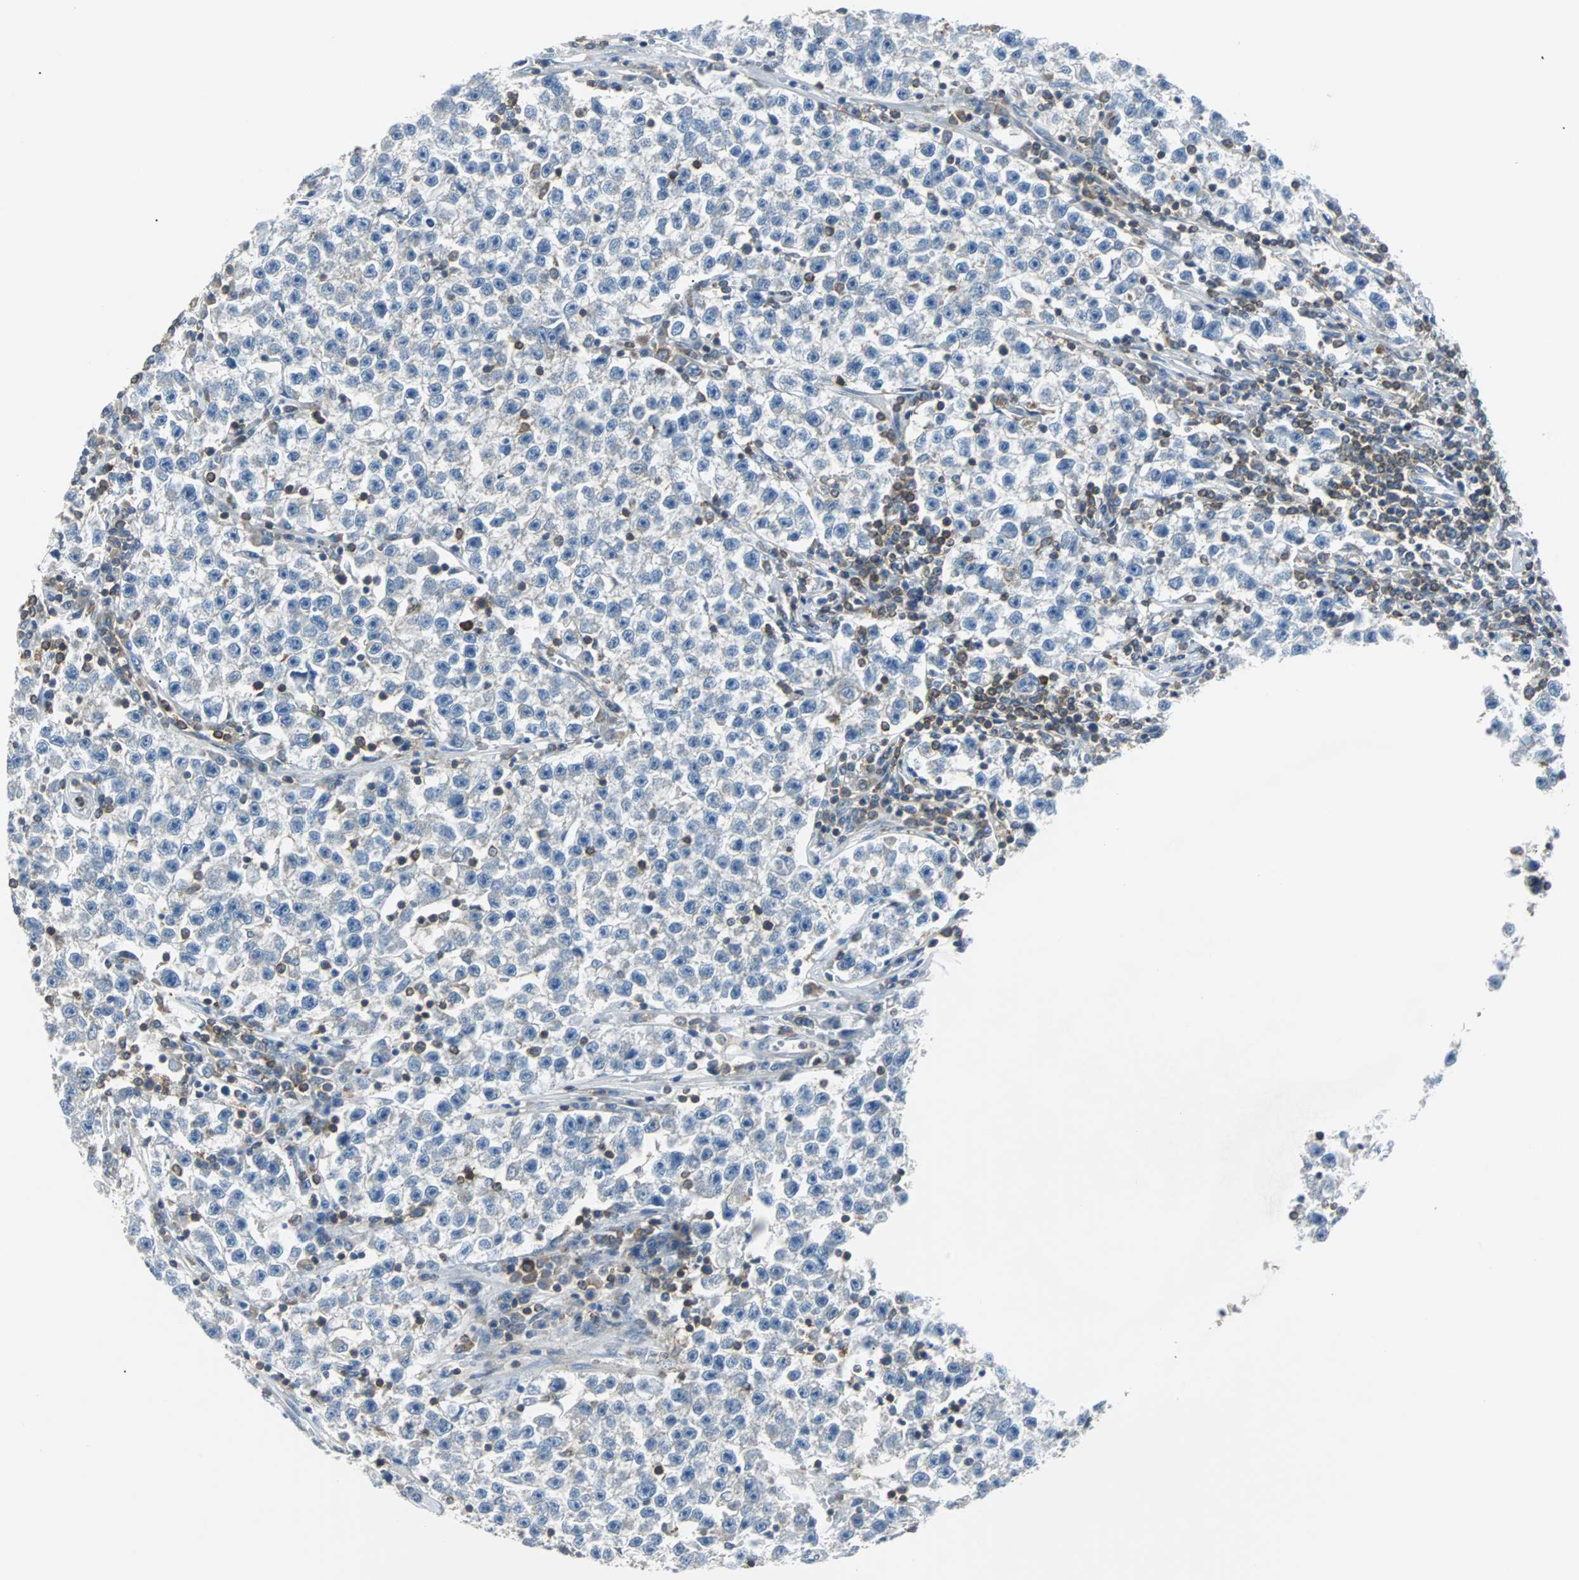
{"staining": {"intensity": "negative", "quantity": "none", "location": "none"}, "tissue": "testis cancer", "cell_type": "Tumor cells", "image_type": "cancer", "snomed": [{"axis": "morphology", "description": "Seminoma, NOS"}, {"axis": "topography", "description": "Testis"}], "caption": "Tumor cells are negative for brown protein staining in testis seminoma. (DAB immunohistochemistry (IHC) visualized using brightfield microscopy, high magnification).", "gene": "TSC22D4", "patient": {"sex": "male", "age": 22}}